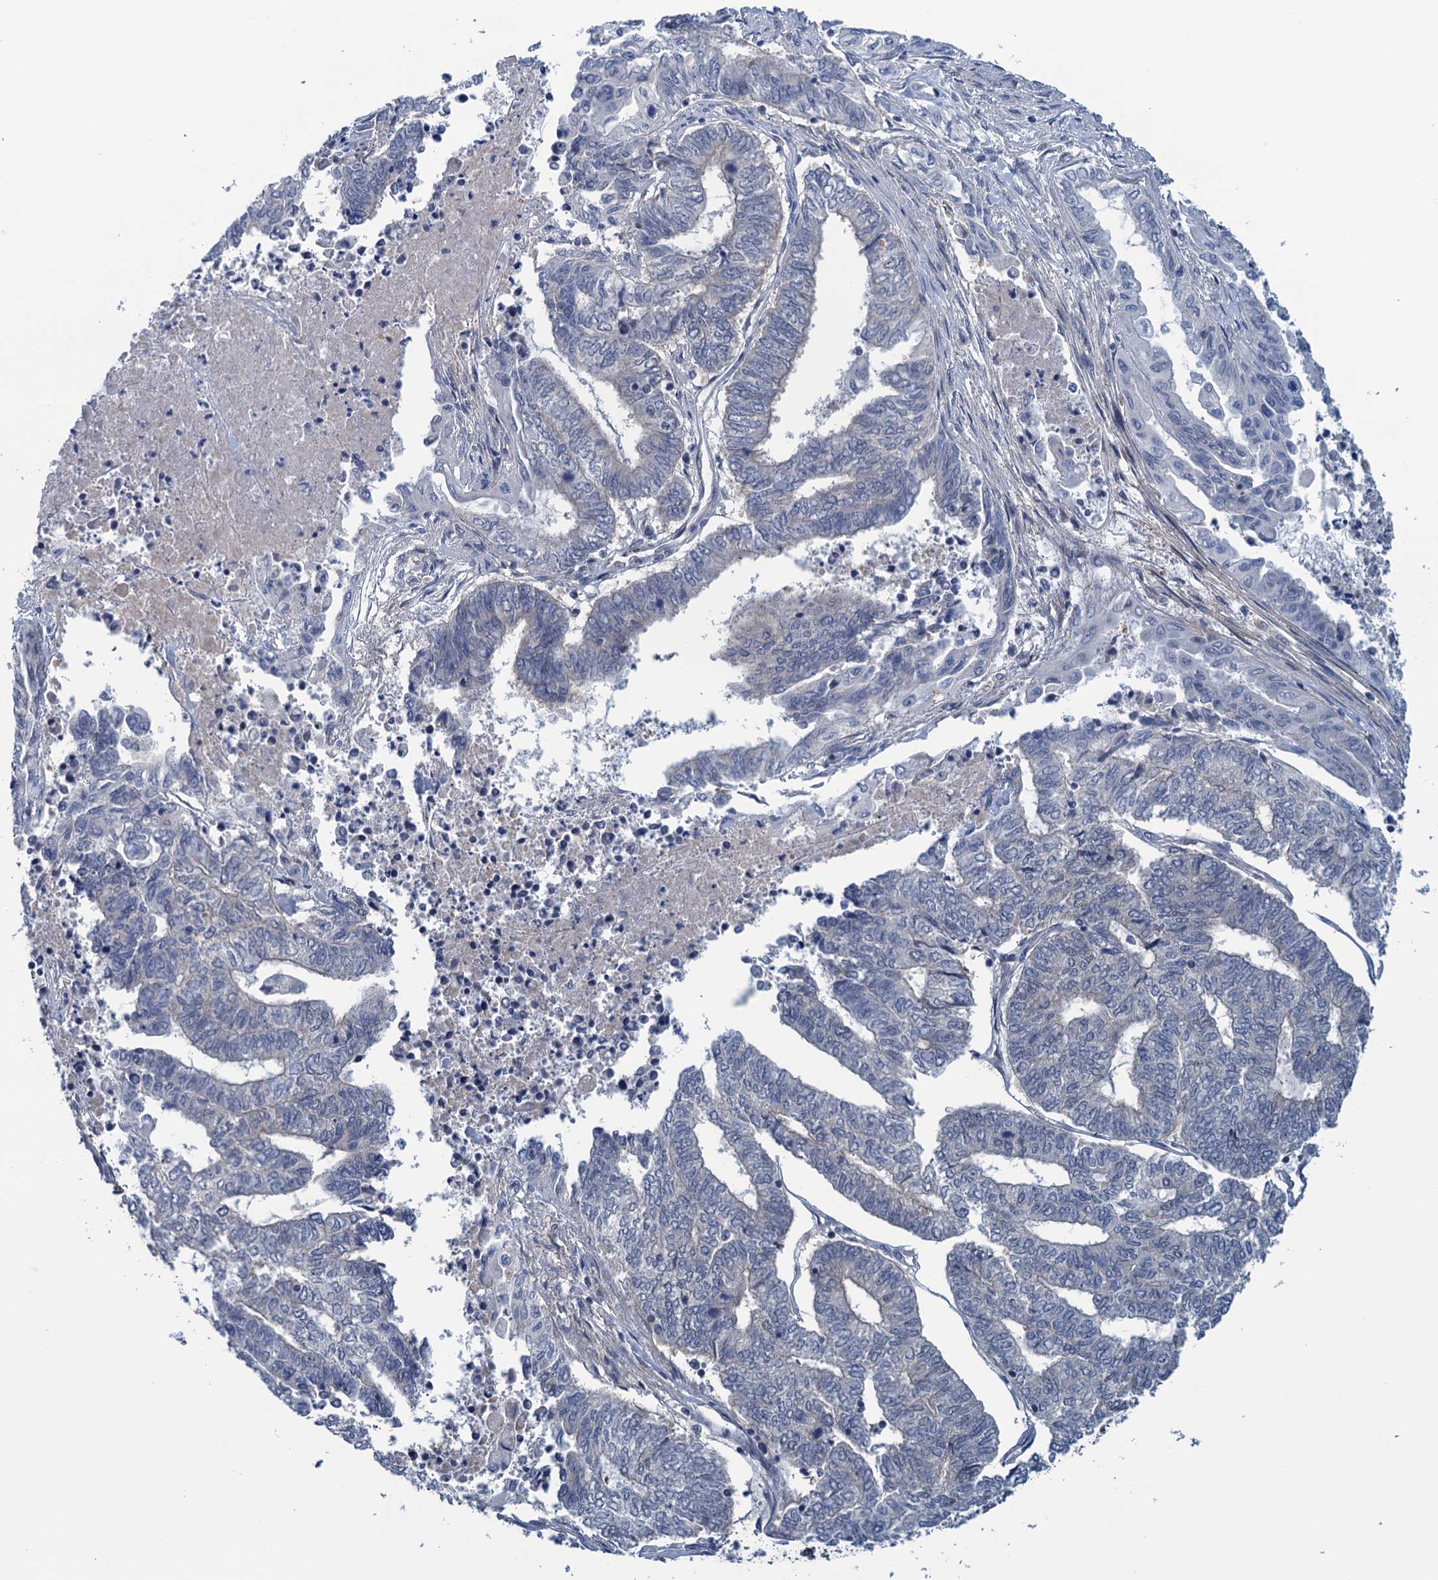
{"staining": {"intensity": "negative", "quantity": "none", "location": "none"}, "tissue": "endometrial cancer", "cell_type": "Tumor cells", "image_type": "cancer", "snomed": [{"axis": "morphology", "description": "Adenocarcinoma, NOS"}, {"axis": "topography", "description": "Uterus"}, {"axis": "topography", "description": "Endometrium"}], "caption": "Endometrial cancer was stained to show a protein in brown. There is no significant positivity in tumor cells.", "gene": "SAE1", "patient": {"sex": "female", "age": 70}}